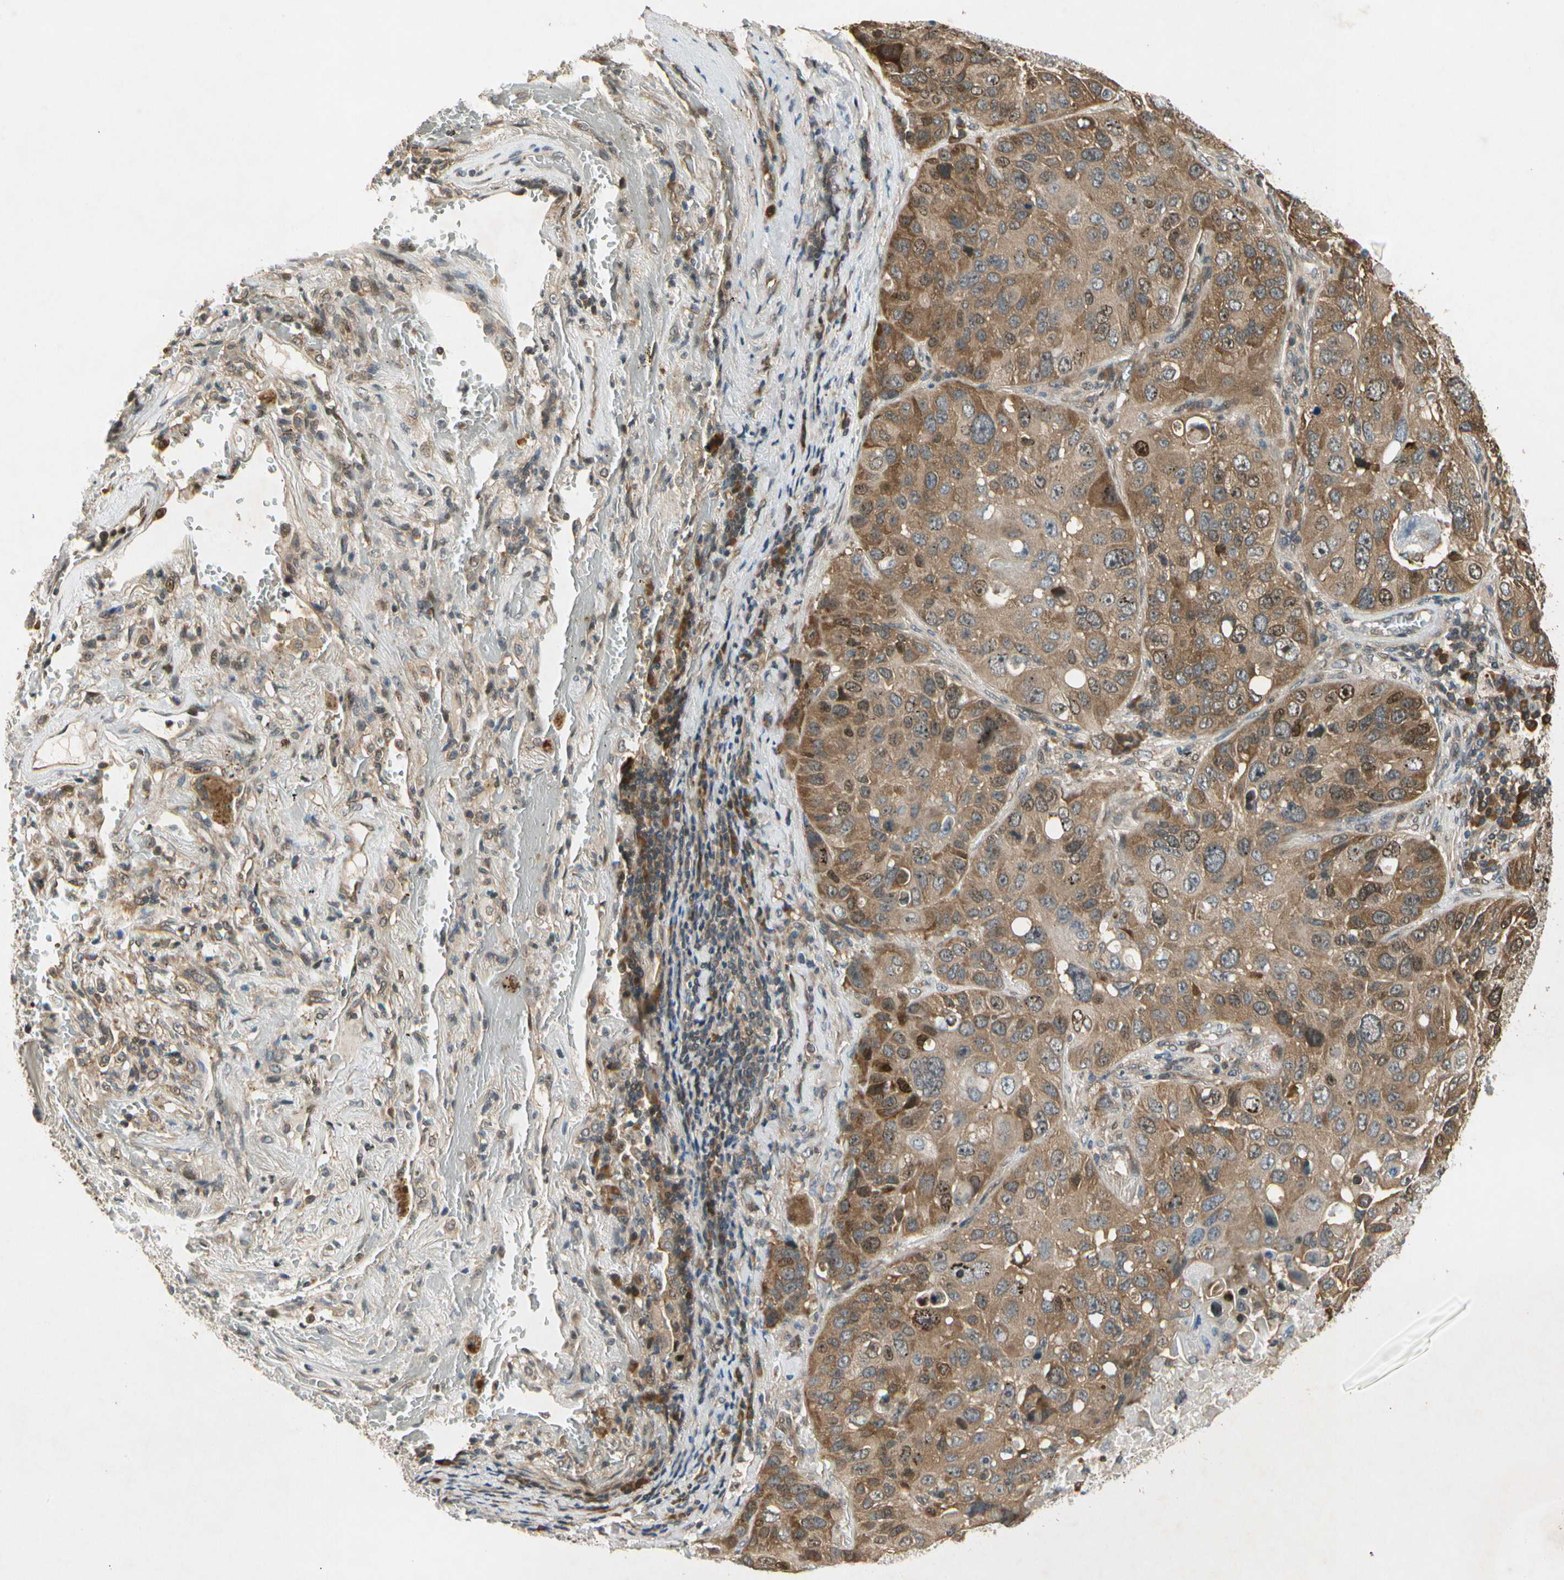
{"staining": {"intensity": "moderate", "quantity": ">75%", "location": "cytoplasmic/membranous,nuclear"}, "tissue": "lung cancer", "cell_type": "Tumor cells", "image_type": "cancer", "snomed": [{"axis": "morphology", "description": "Squamous cell carcinoma, NOS"}, {"axis": "topography", "description": "Lung"}], "caption": "Immunohistochemical staining of lung cancer (squamous cell carcinoma) displays medium levels of moderate cytoplasmic/membranous and nuclear staining in about >75% of tumor cells. (Brightfield microscopy of DAB IHC at high magnification).", "gene": "EIF1AX", "patient": {"sex": "male", "age": 57}}